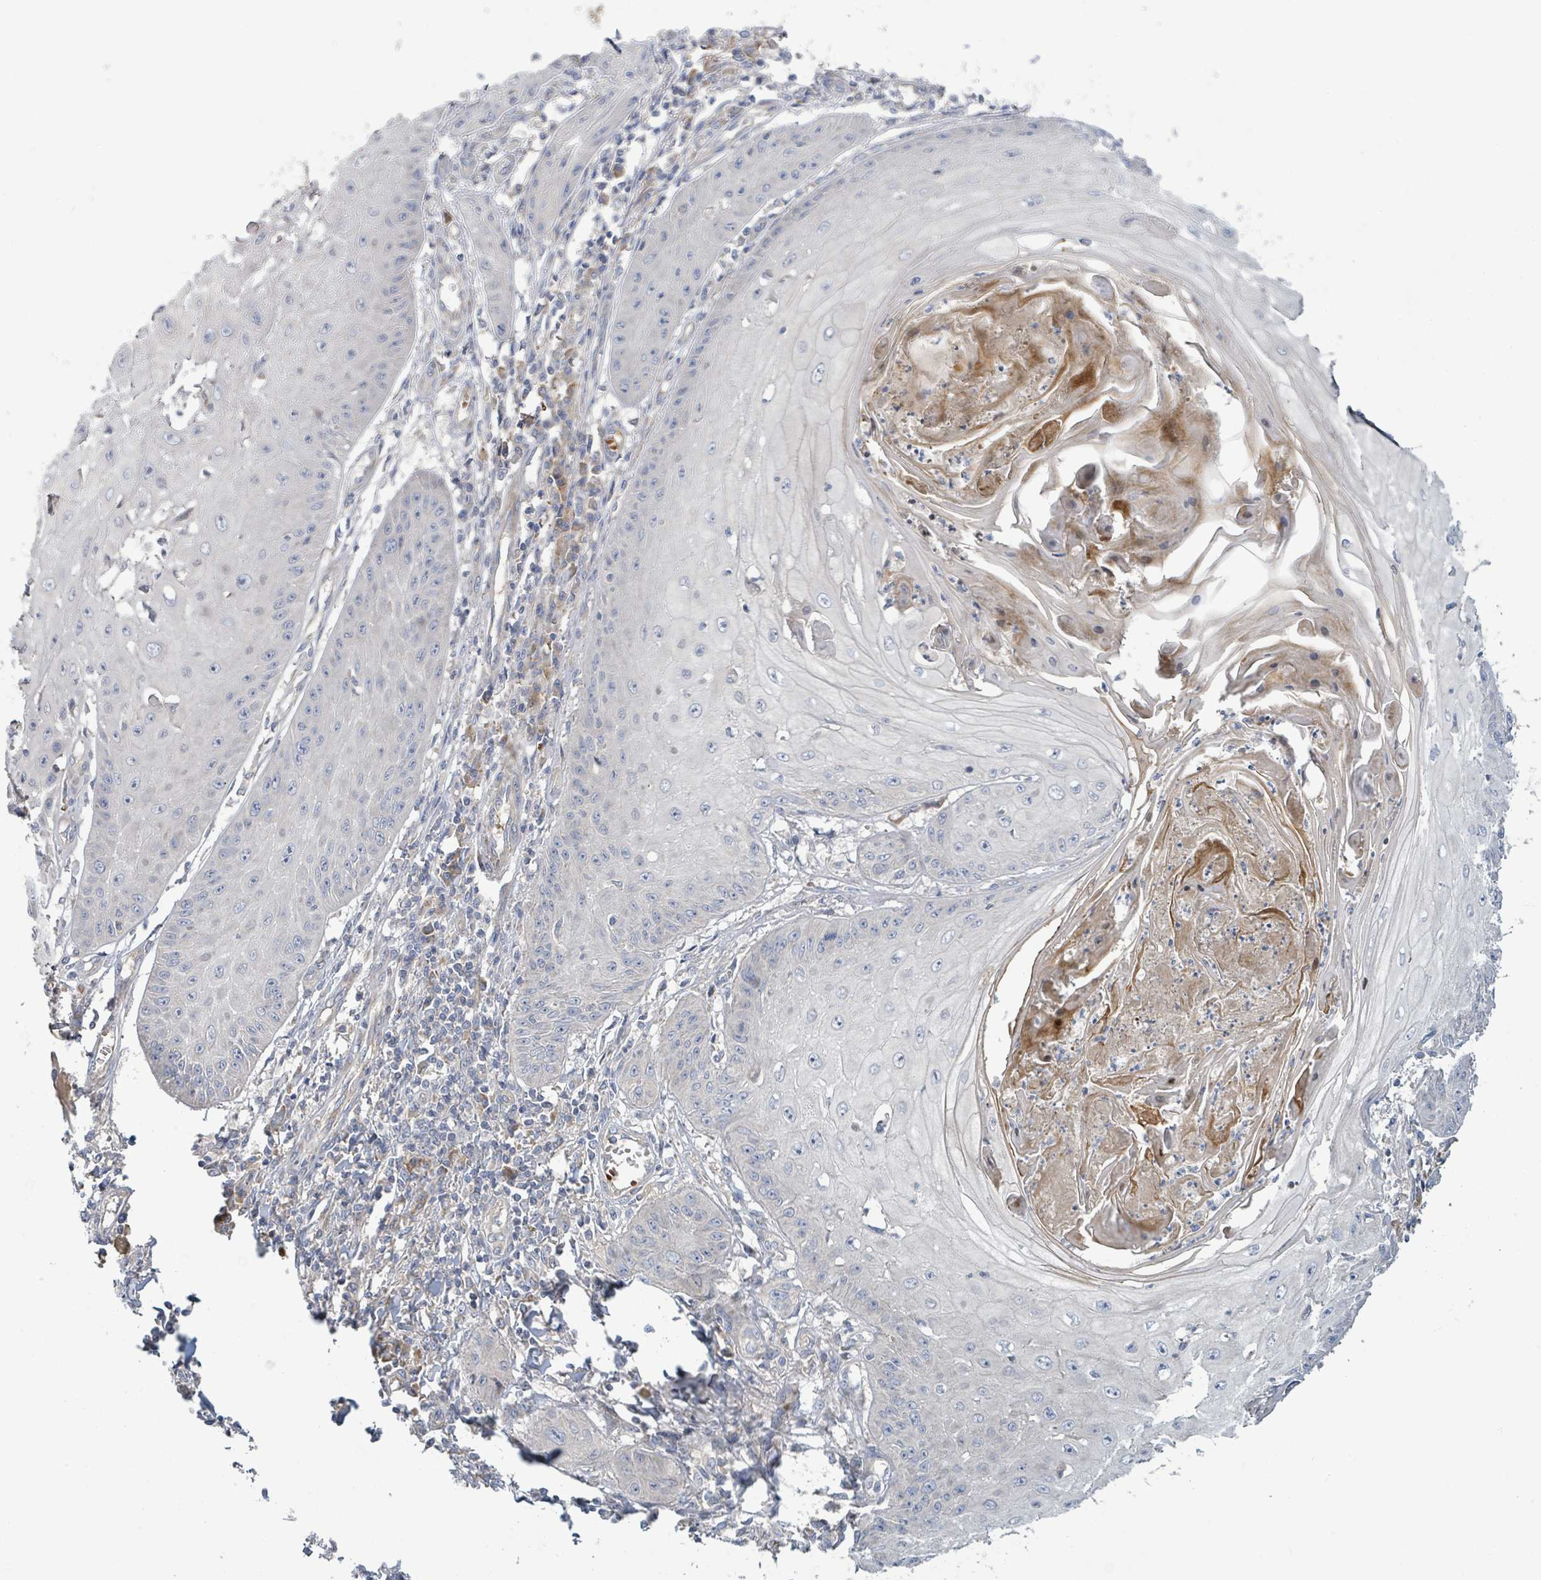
{"staining": {"intensity": "negative", "quantity": "none", "location": "none"}, "tissue": "skin cancer", "cell_type": "Tumor cells", "image_type": "cancer", "snomed": [{"axis": "morphology", "description": "Squamous cell carcinoma, NOS"}, {"axis": "topography", "description": "Skin"}], "caption": "Immunohistochemistry (IHC) micrograph of neoplastic tissue: human skin cancer stained with DAB demonstrates no significant protein positivity in tumor cells.", "gene": "CFAP210", "patient": {"sex": "male", "age": 70}}